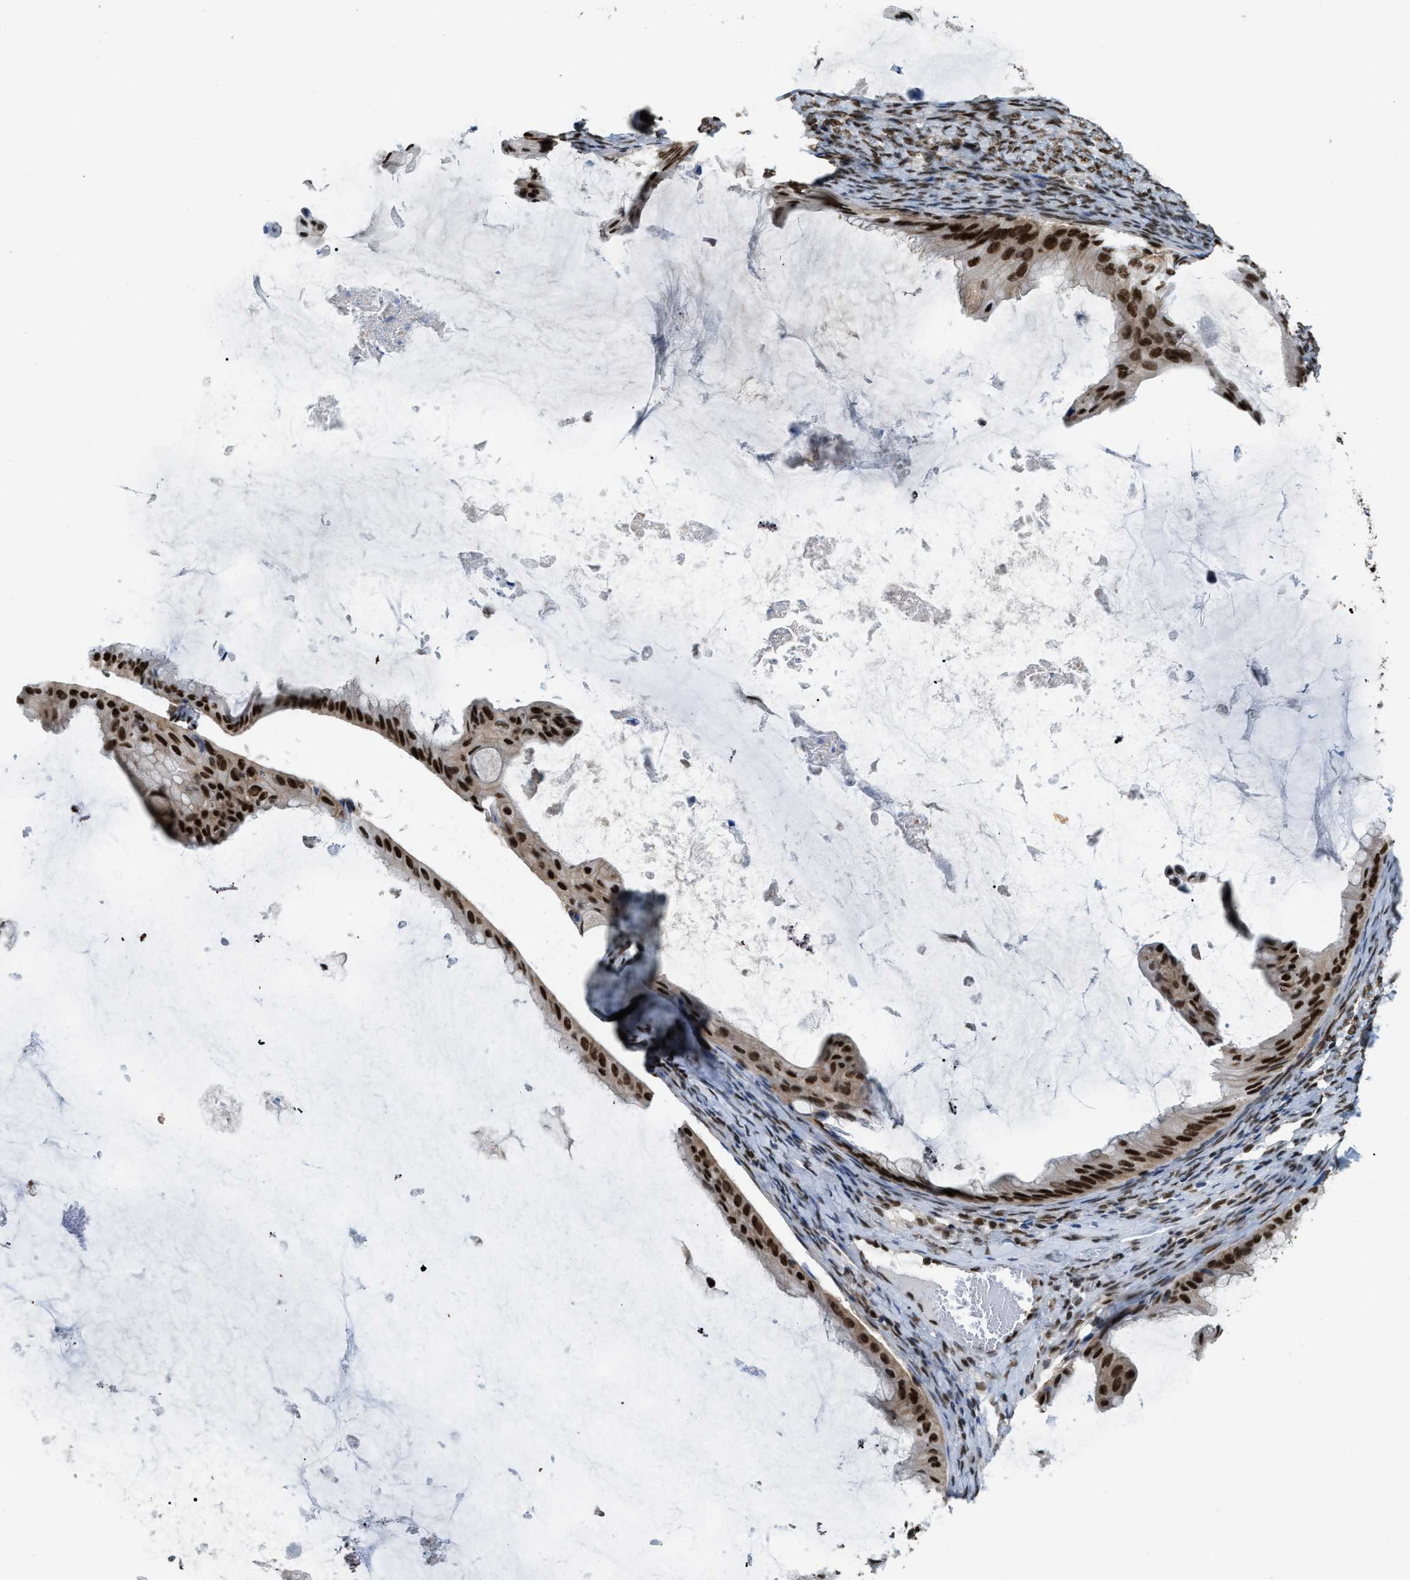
{"staining": {"intensity": "strong", "quantity": ">75%", "location": "nuclear"}, "tissue": "ovarian cancer", "cell_type": "Tumor cells", "image_type": "cancer", "snomed": [{"axis": "morphology", "description": "Cystadenocarcinoma, mucinous, NOS"}, {"axis": "topography", "description": "Ovary"}], "caption": "This image displays IHC staining of ovarian cancer (mucinous cystadenocarcinoma), with high strong nuclear positivity in about >75% of tumor cells.", "gene": "NUMA1", "patient": {"sex": "female", "age": 61}}